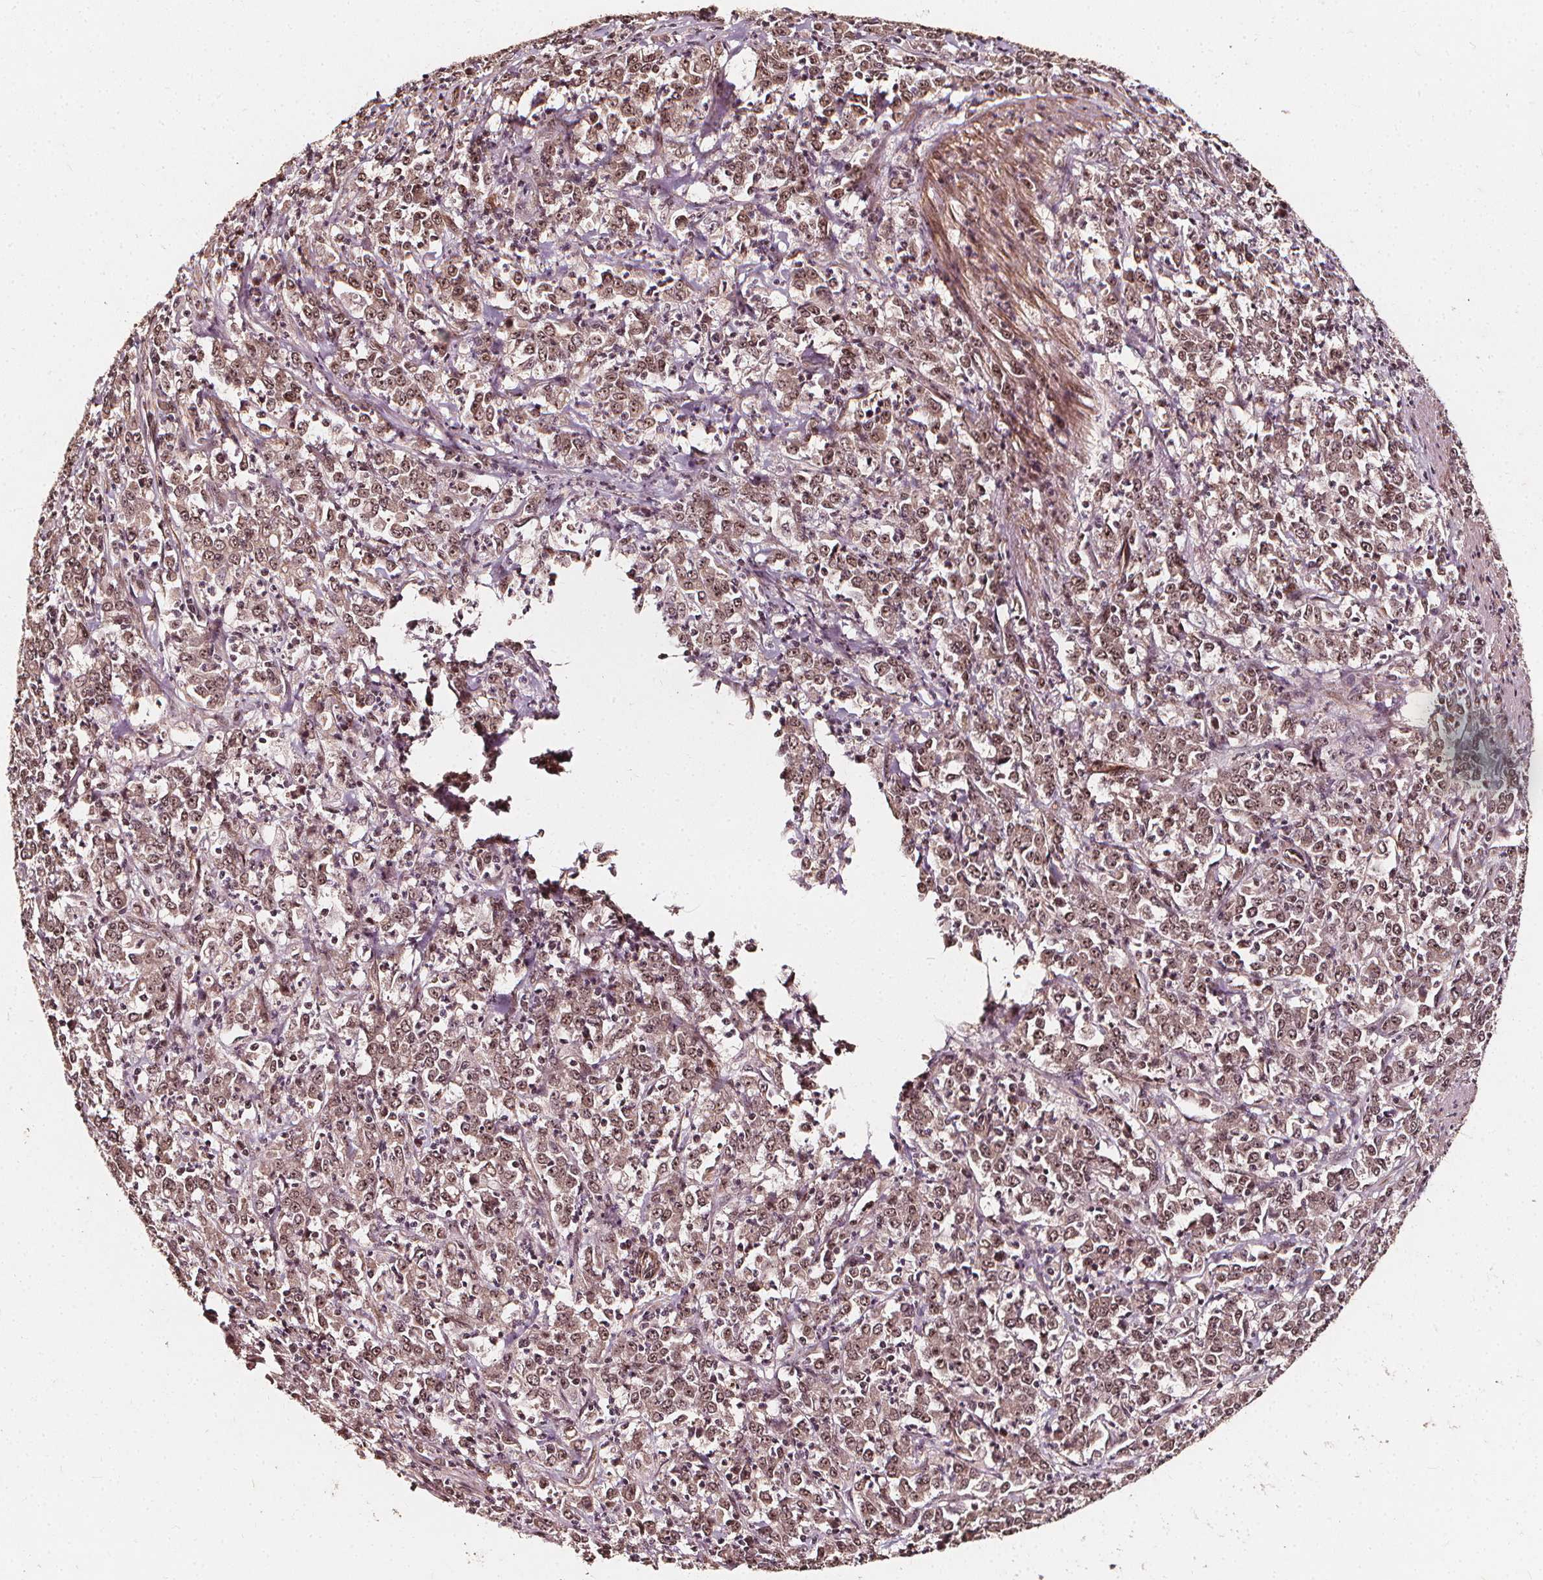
{"staining": {"intensity": "moderate", "quantity": ">75%", "location": "nuclear"}, "tissue": "stomach cancer", "cell_type": "Tumor cells", "image_type": "cancer", "snomed": [{"axis": "morphology", "description": "Adenocarcinoma, NOS"}, {"axis": "topography", "description": "Stomach, lower"}], "caption": "A brown stain shows moderate nuclear expression of a protein in human stomach cancer tumor cells. The protein of interest is stained brown, and the nuclei are stained in blue (DAB (3,3'-diaminobenzidine) IHC with brightfield microscopy, high magnification).", "gene": "EXOSC9", "patient": {"sex": "female", "age": 71}}